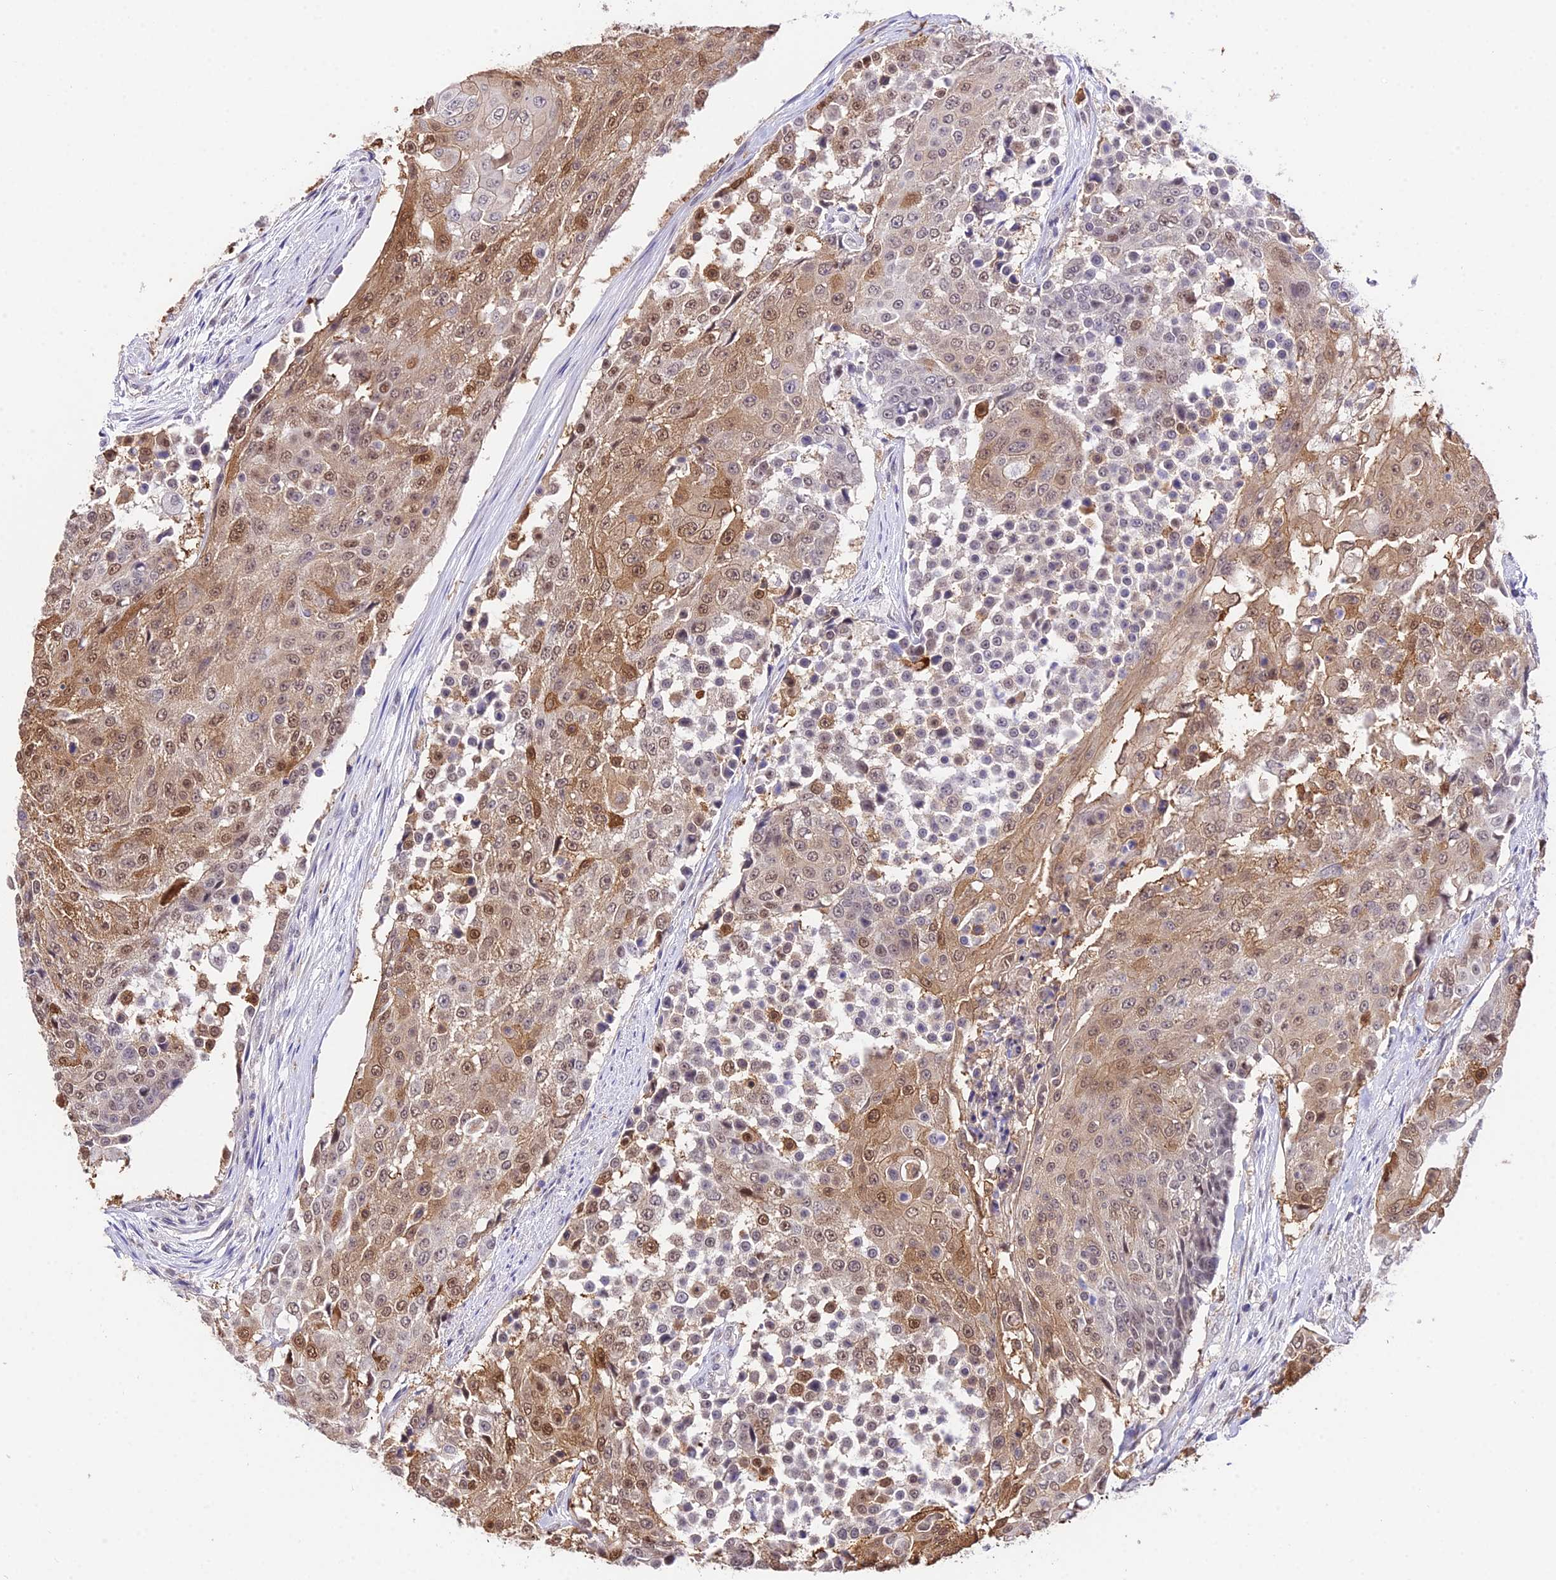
{"staining": {"intensity": "moderate", "quantity": ">75%", "location": "cytoplasmic/membranous,nuclear"}, "tissue": "urothelial cancer", "cell_type": "Tumor cells", "image_type": "cancer", "snomed": [{"axis": "morphology", "description": "Urothelial carcinoma, High grade"}, {"axis": "topography", "description": "Urinary bladder"}], "caption": "A micrograph of urothelial cancer stained for a protein displays moderate cytoplasmic/membranous and nuclear brown staining in tumor cells.", "gene": "POLR2I", "patient": {"sex": "female", "age": 63}}